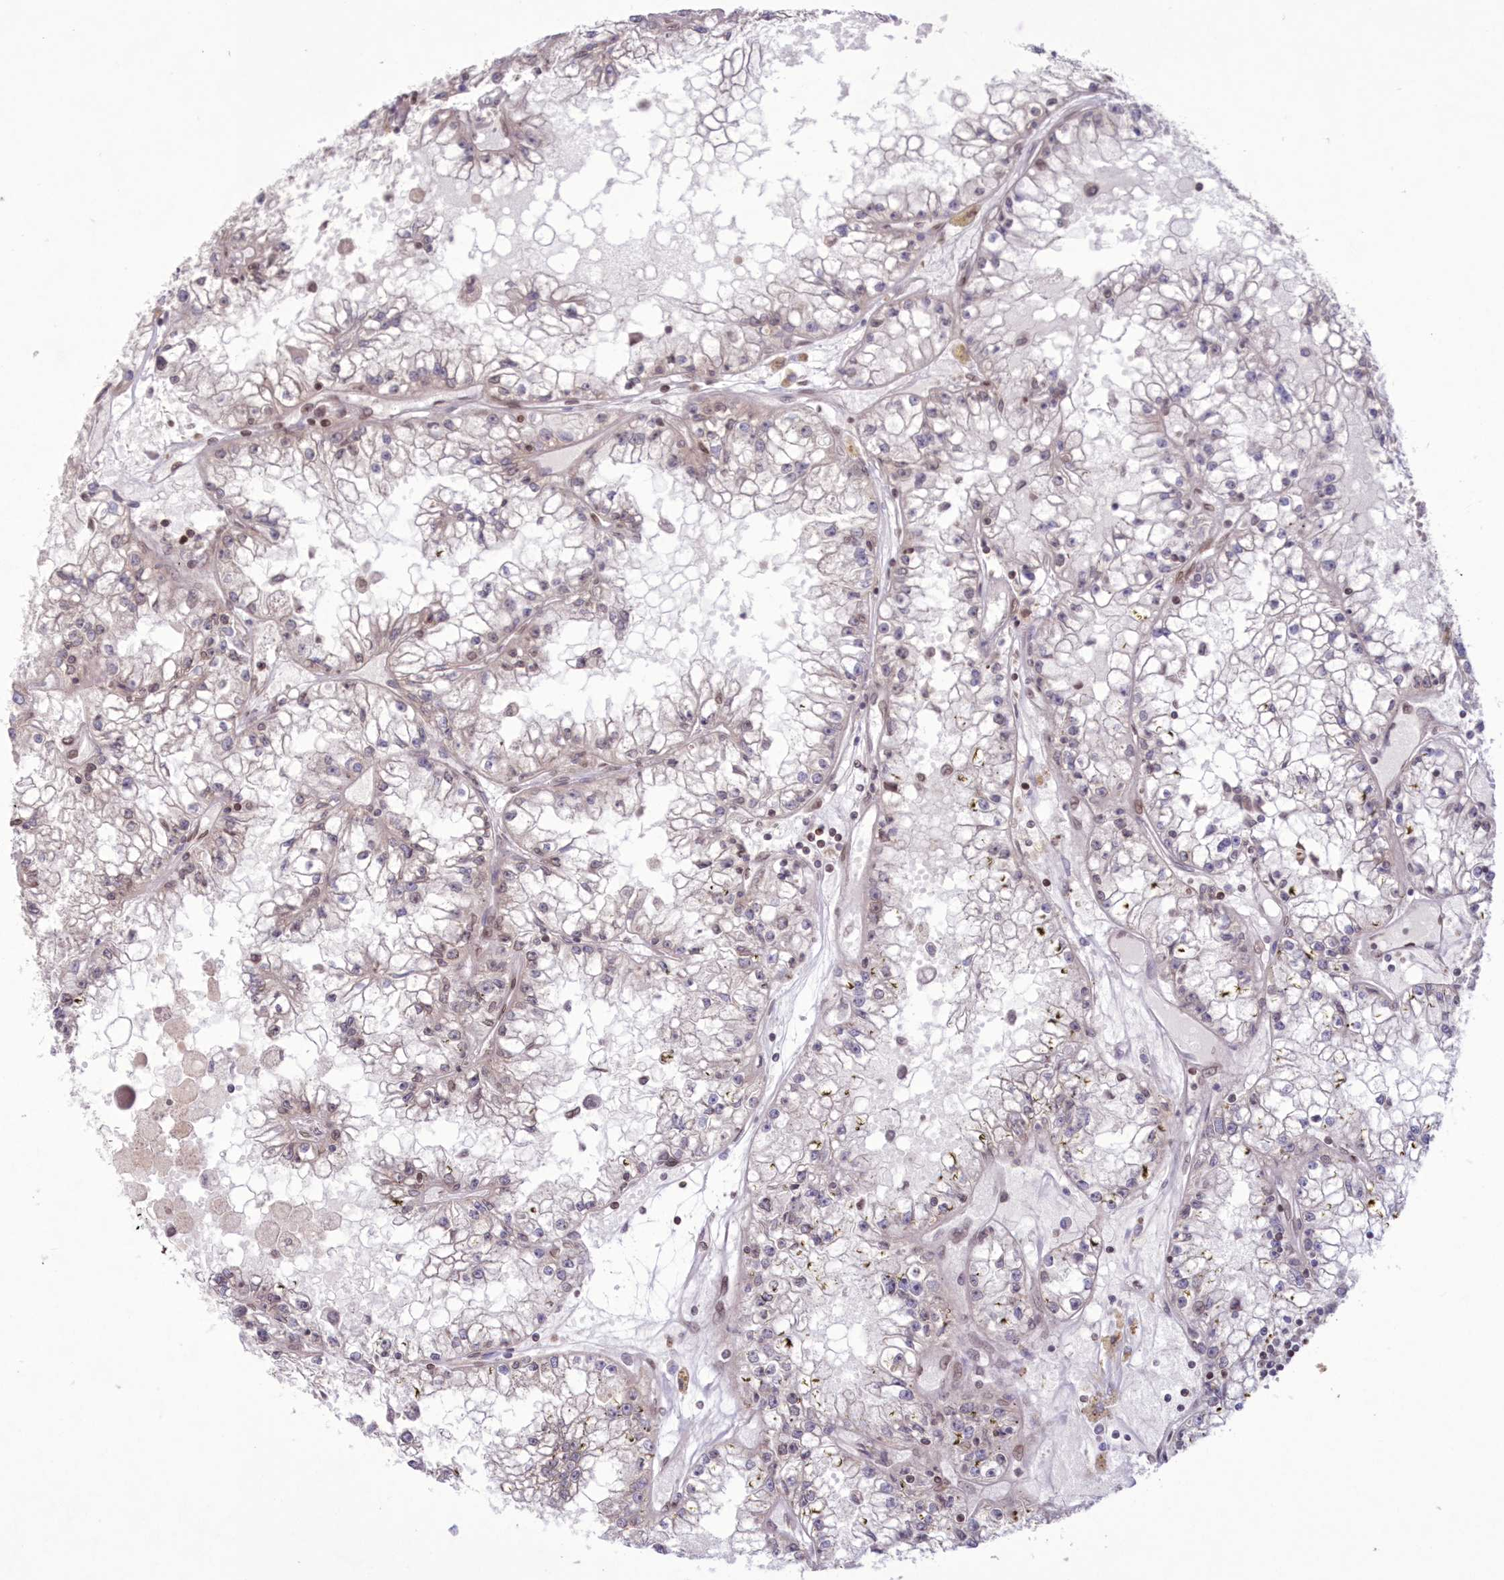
{"staining": {"intensity": "weak", "quantity": "<25%", "location": "nuclear"}, "tissue": "renal cancer", "cell_type": "Tumor cells", "image_type": "cancer", "snomed": [{"axis": "morphology", "description": "Adenocarcinoma, NOS"}, {"axis": "topography", "description": "Kidney"}], "caption": "Immunohistochemical staining of renal cancer demonstrates no significant staining in tumor cells.", "gene": "DNAJC27", "patient": {"sex": "male", "age": 56}}